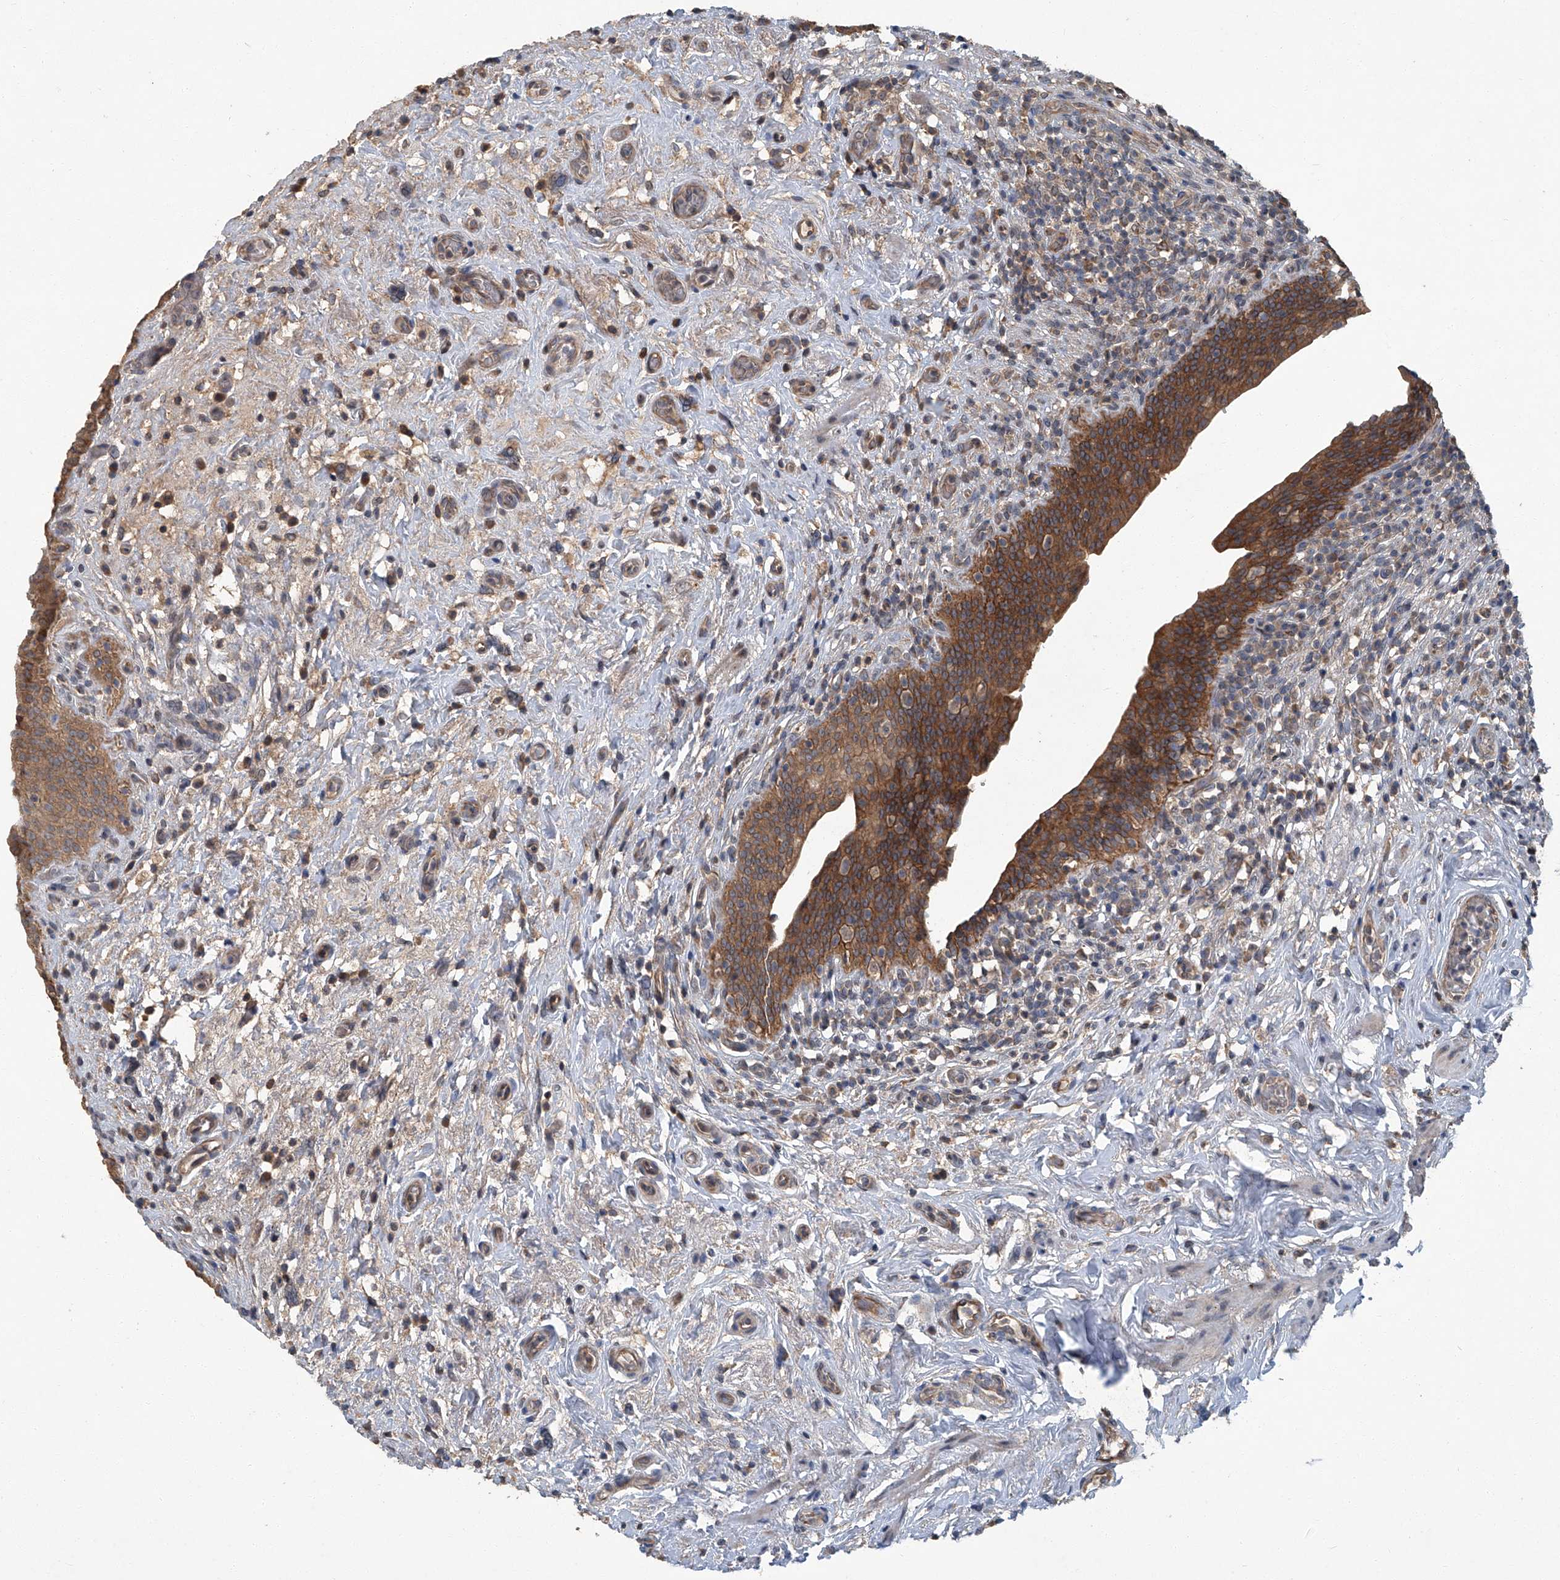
{"staining": {"intensity": "moderate", "quantity": ">75%", "location": "cytoplasmic/membranous"}, "tissue": "urinary bladder", "cell_type": "Urothelial cells", "image_type": "normal", "snomed": [{"axis": "morphology", "description": "Normal tissue, NOS"}, {"axis": "topography", "description": "Urinary bladder"}], "caption": "About >75% of urothelial cells in benign urinary bladder exhibit moderate cytoplasmic/membranous protein expression as visualized by brown immunohistochemical staining.", "gene": "ANKRD34A", "patient": {"sex": "male", "age": 83}}